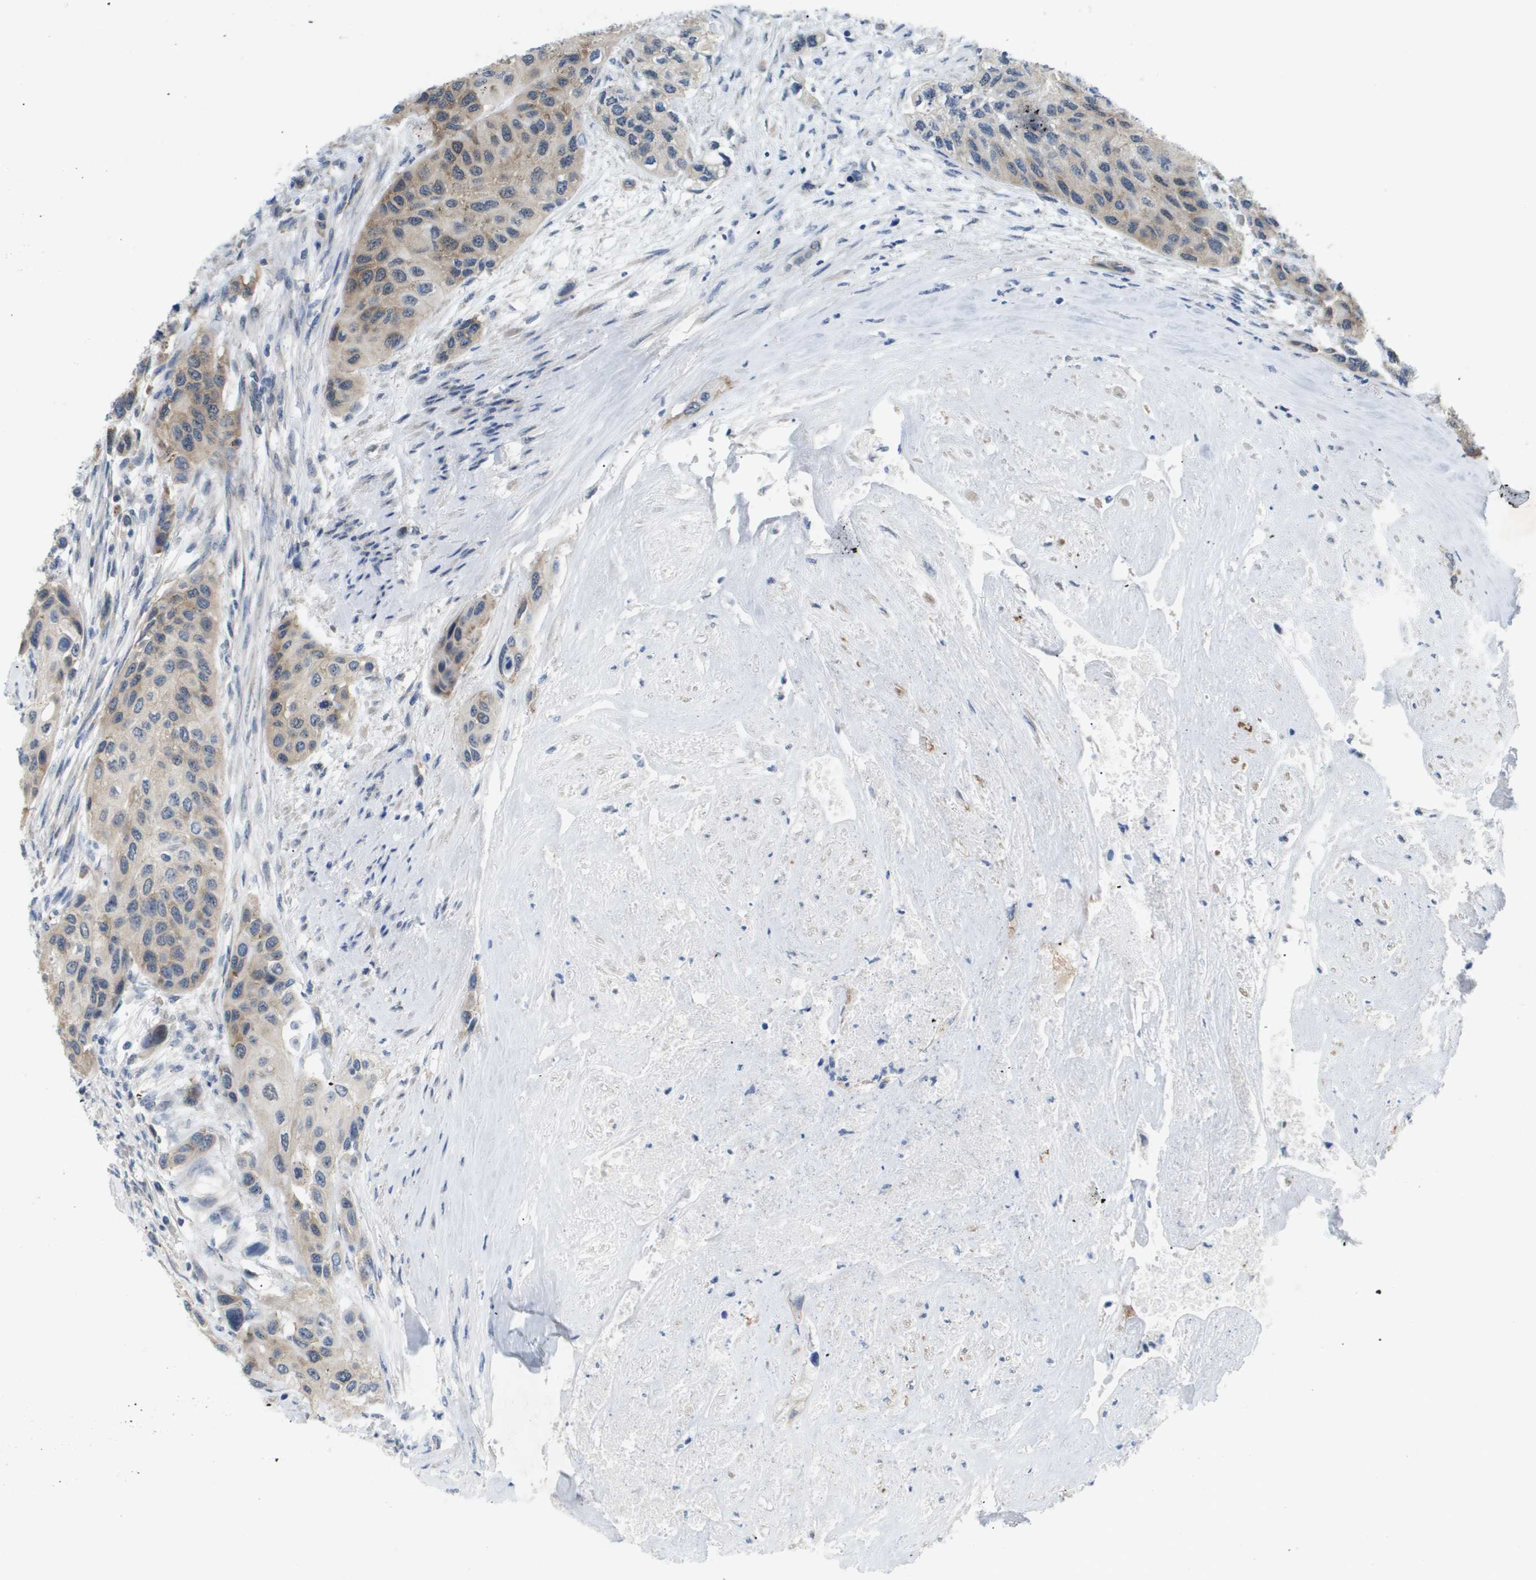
{"staining": {"intensity": "weak", "quantity": "<25%", "location": "cytoplasmic/membranous"}, "tissue": "urothelial cancer", "cell_type": "Tumor cells", "image_type": "cancer", "snomed": [{"axis": "morphology", "description": "Urothelial carcinoma, High grade"}, {"axis": "topography", "description": "Urinary bladder"}], "caption": "The IHC micrograph has no significant expression in tumor cells of urothelial carcinoma (high-grade) tissue.", "gene": "OTUD5", "patient": {"sex": "female", "age": 56}}